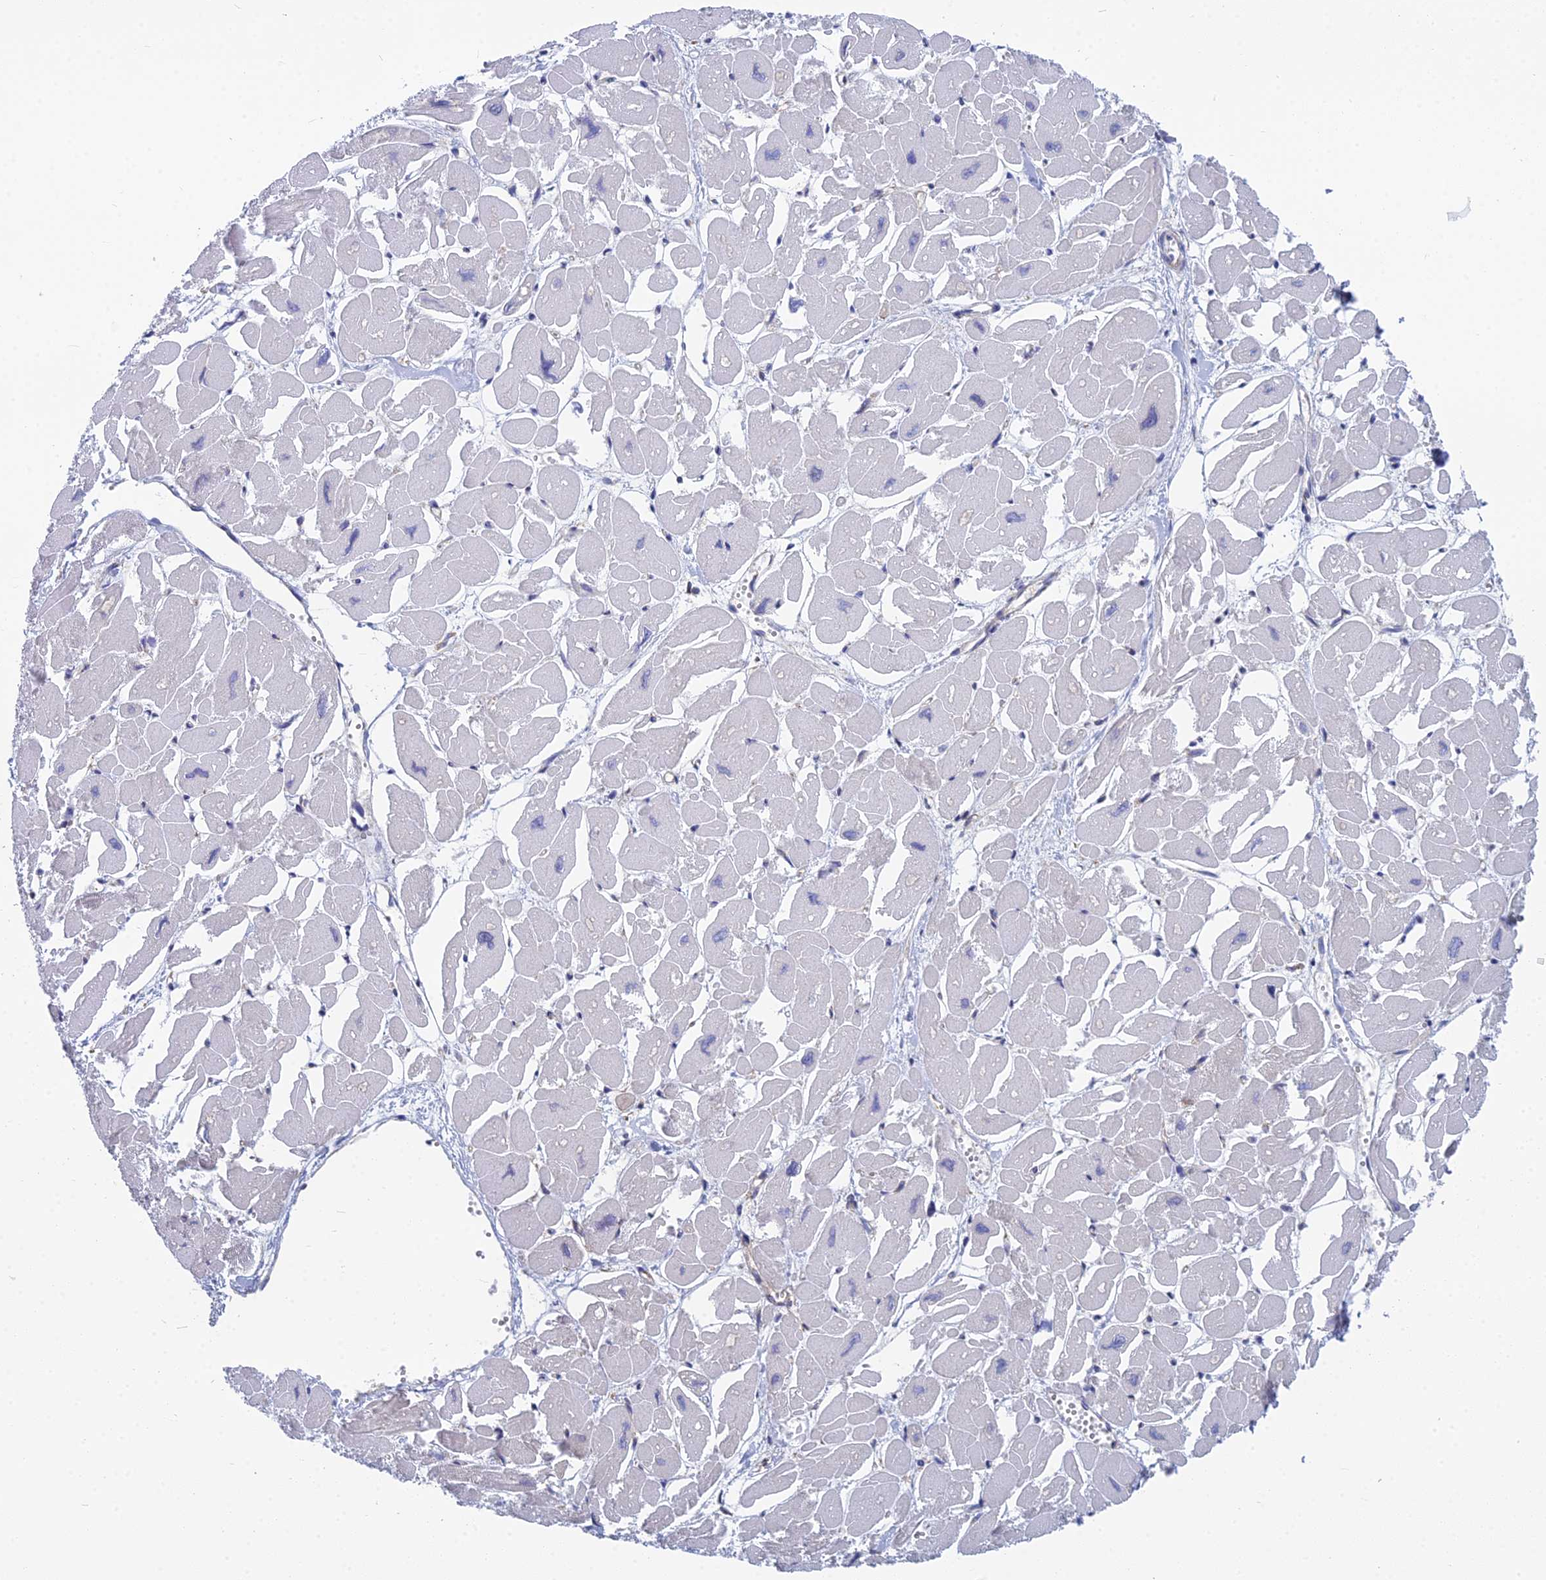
{"staining": {"intensity": "negative", "quantity": "none", "location": "none"}, "tissue": "heart muscle", "cell_type": "Cardiomyocytes", "image_type": "normal", "snomed": [{"axis": "morphology", "description": "Normal tissue, NOS"}, {"axis": "topography", "description": "Heart"}], "caption": "Human heart muscle stained for a protein using IHC displays no expression in cardiomyocytes.", "gene": "KIAA1143", "patient": {"sex": "male", "age": 54}}